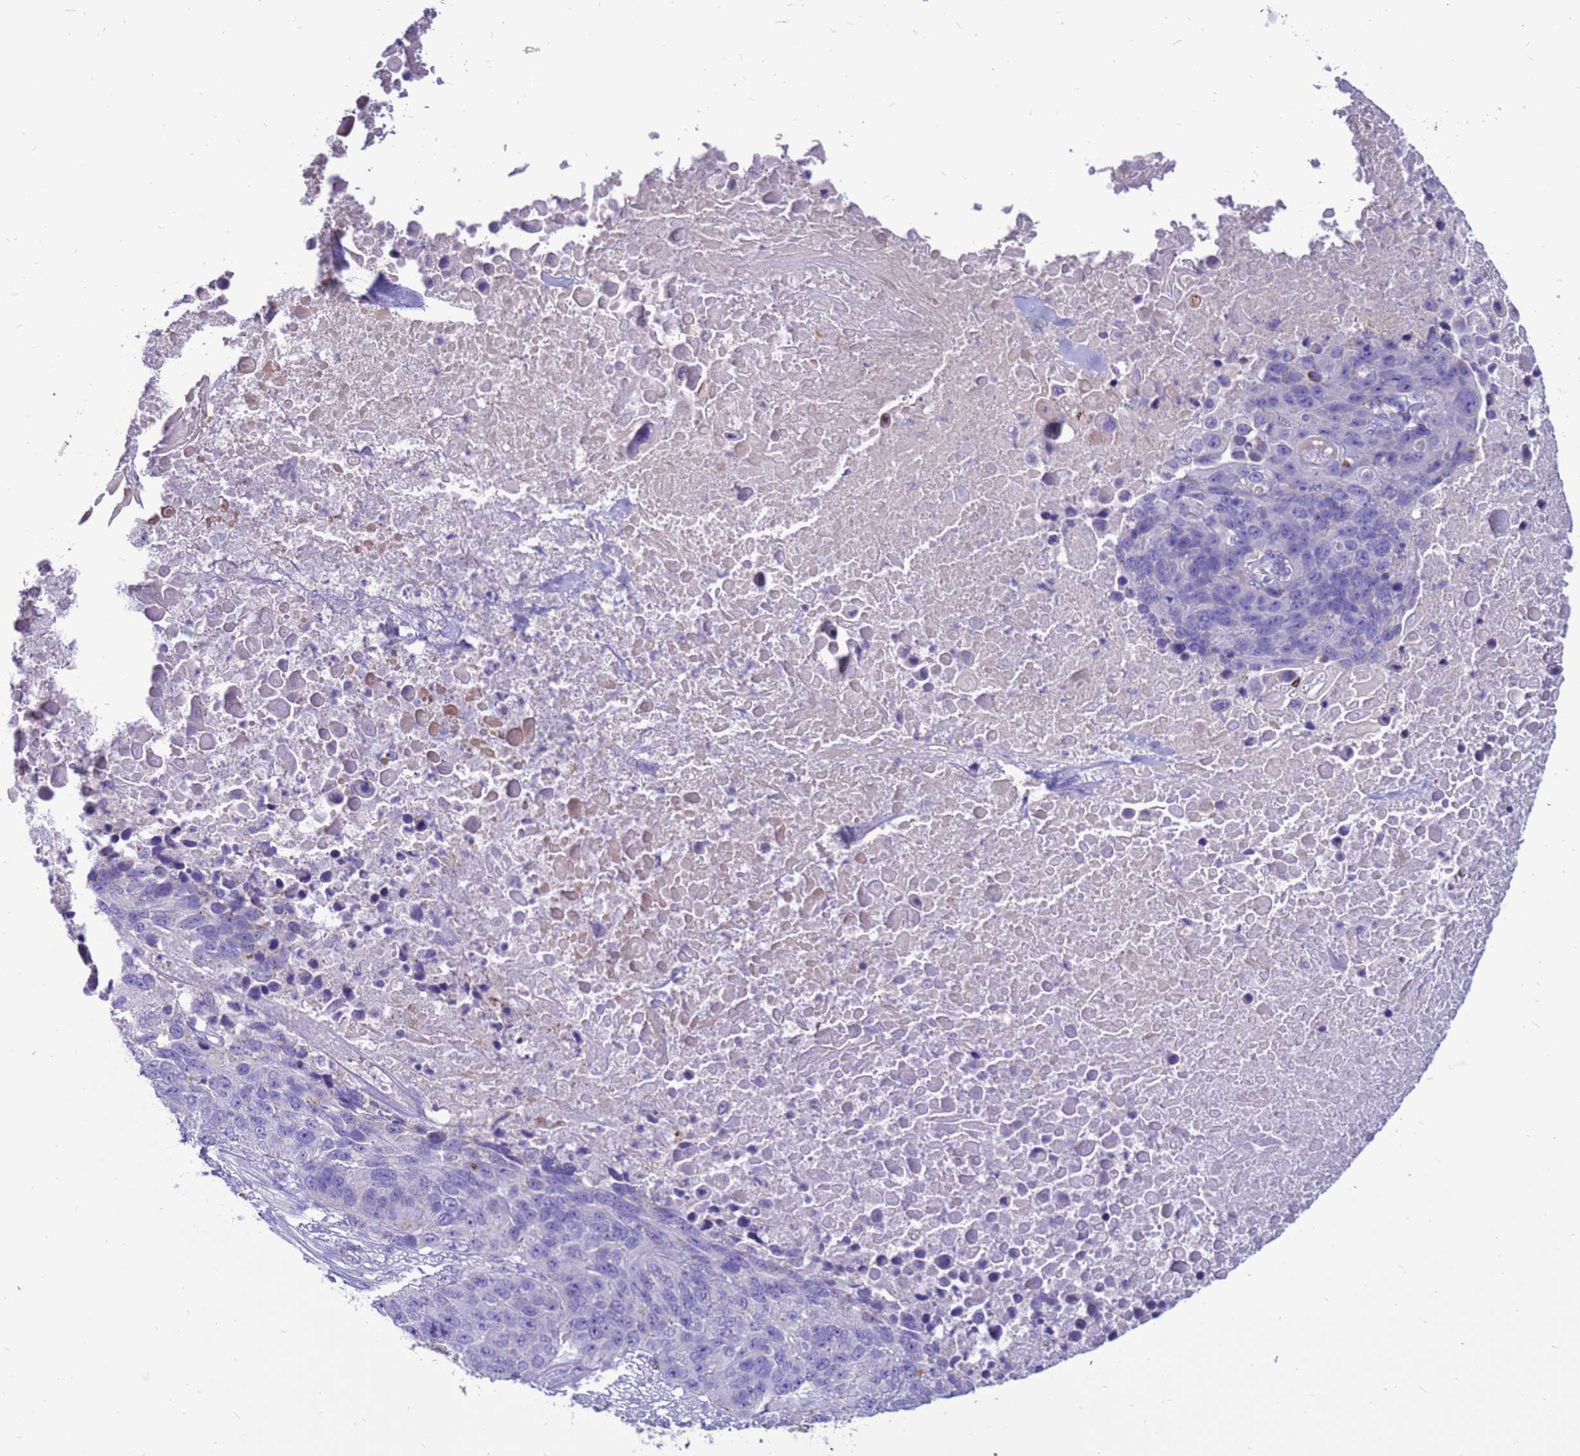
{"staining": {"intensity": "negative", "quantity": "none", "location": "none"}, "tissue": "lung cancer", "cell_type": "Tumor cells", "image_type": "cancer", "snomed": [{"axis": "morphology", "description": "Normal tissue, NOS"}, {"axis": "morphology", "description": "Squamous cell carcinoma, NOS"}, {"axis": "topography", "description": "Lymph node"}, {"axis": "topography", "description": "Lung"}], "caption": "The micrograph reveals no staining of tumor cells in squamous cell carcinoma (lung).", "gene": "PDE10A", "patient": {"sex": "male", "age": 66}}